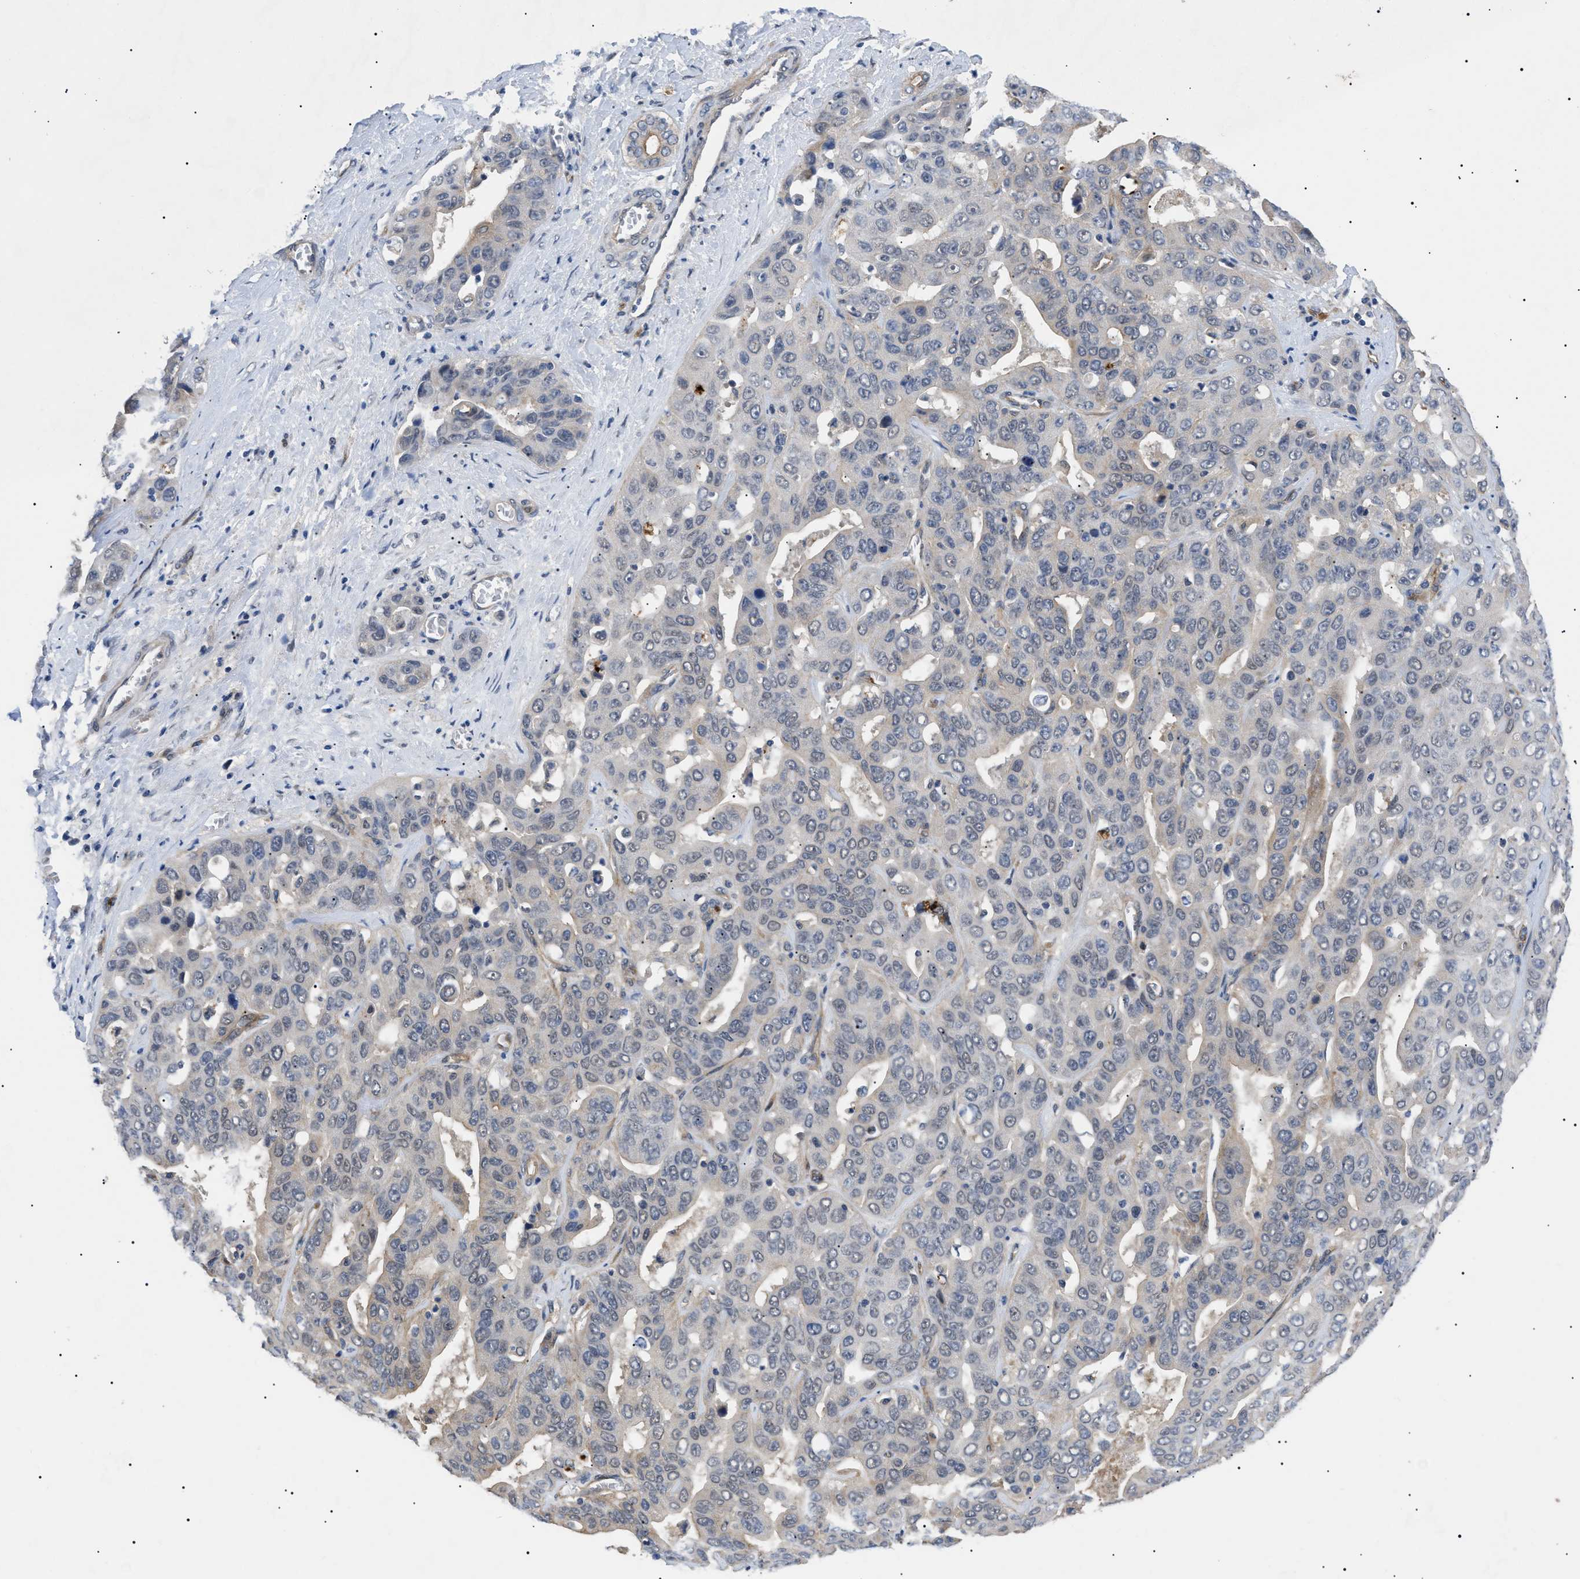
{"staining": {"intensity": "negative", "quantity": "none", "location": "none"}, "tissue": "liver cancer", "cell_type": "Tumor cells", "image_type": "cancer", "snomed": [{"axis": "morphology", "description": "Cholangiocarcinoma"}, {"axis": "topography", "description": "Liver"}], "caption": "Human liver cholangiocarcinoma stained for a protein using immunohistochemistry (IHC) exhibits no expression in tumor cells.", "gene": "CRCP", "patient": {"sex": "female", "age": 52}}